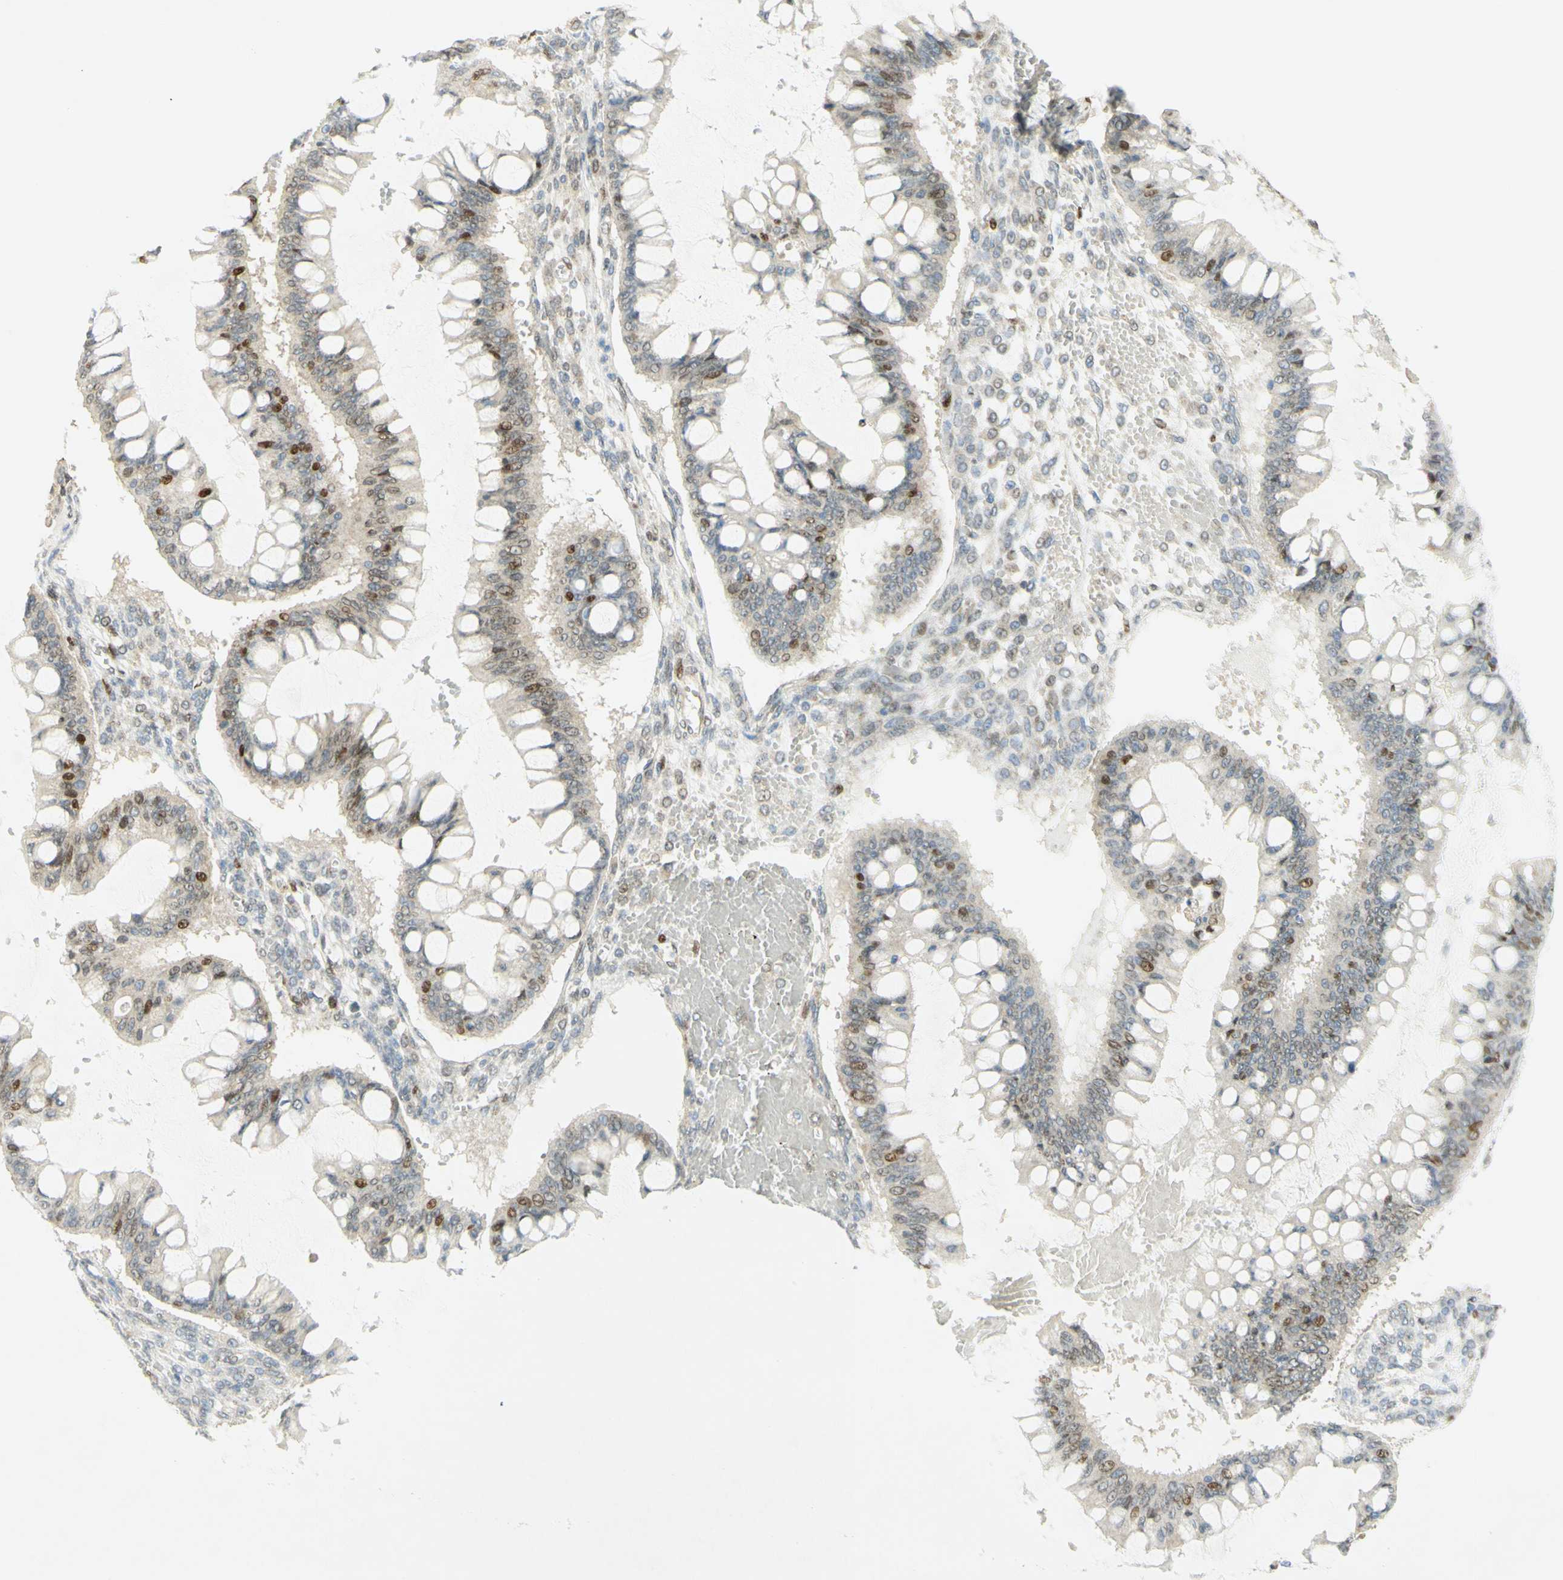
{"staining": {"intensity": "strong", "quantity": "<25%", "location": "nuclear"}, "tissue": "ovarian cancer", "cell_type": "Tumor cells", "image_type": "cancer", "snomed": [{"axis": "morphology", "description": "Cystadenocarcinoma, mucinous, NOS"}, {"axis": "topography", "description": "Ovary"}], "caption": "Human ovarian cancer (mucinous cystadenocarcinoma) stained with a protein marker shows strong staining in tumor cells.", "gene": "E2F1", "patient": {"sex": "female", "age": 73}}